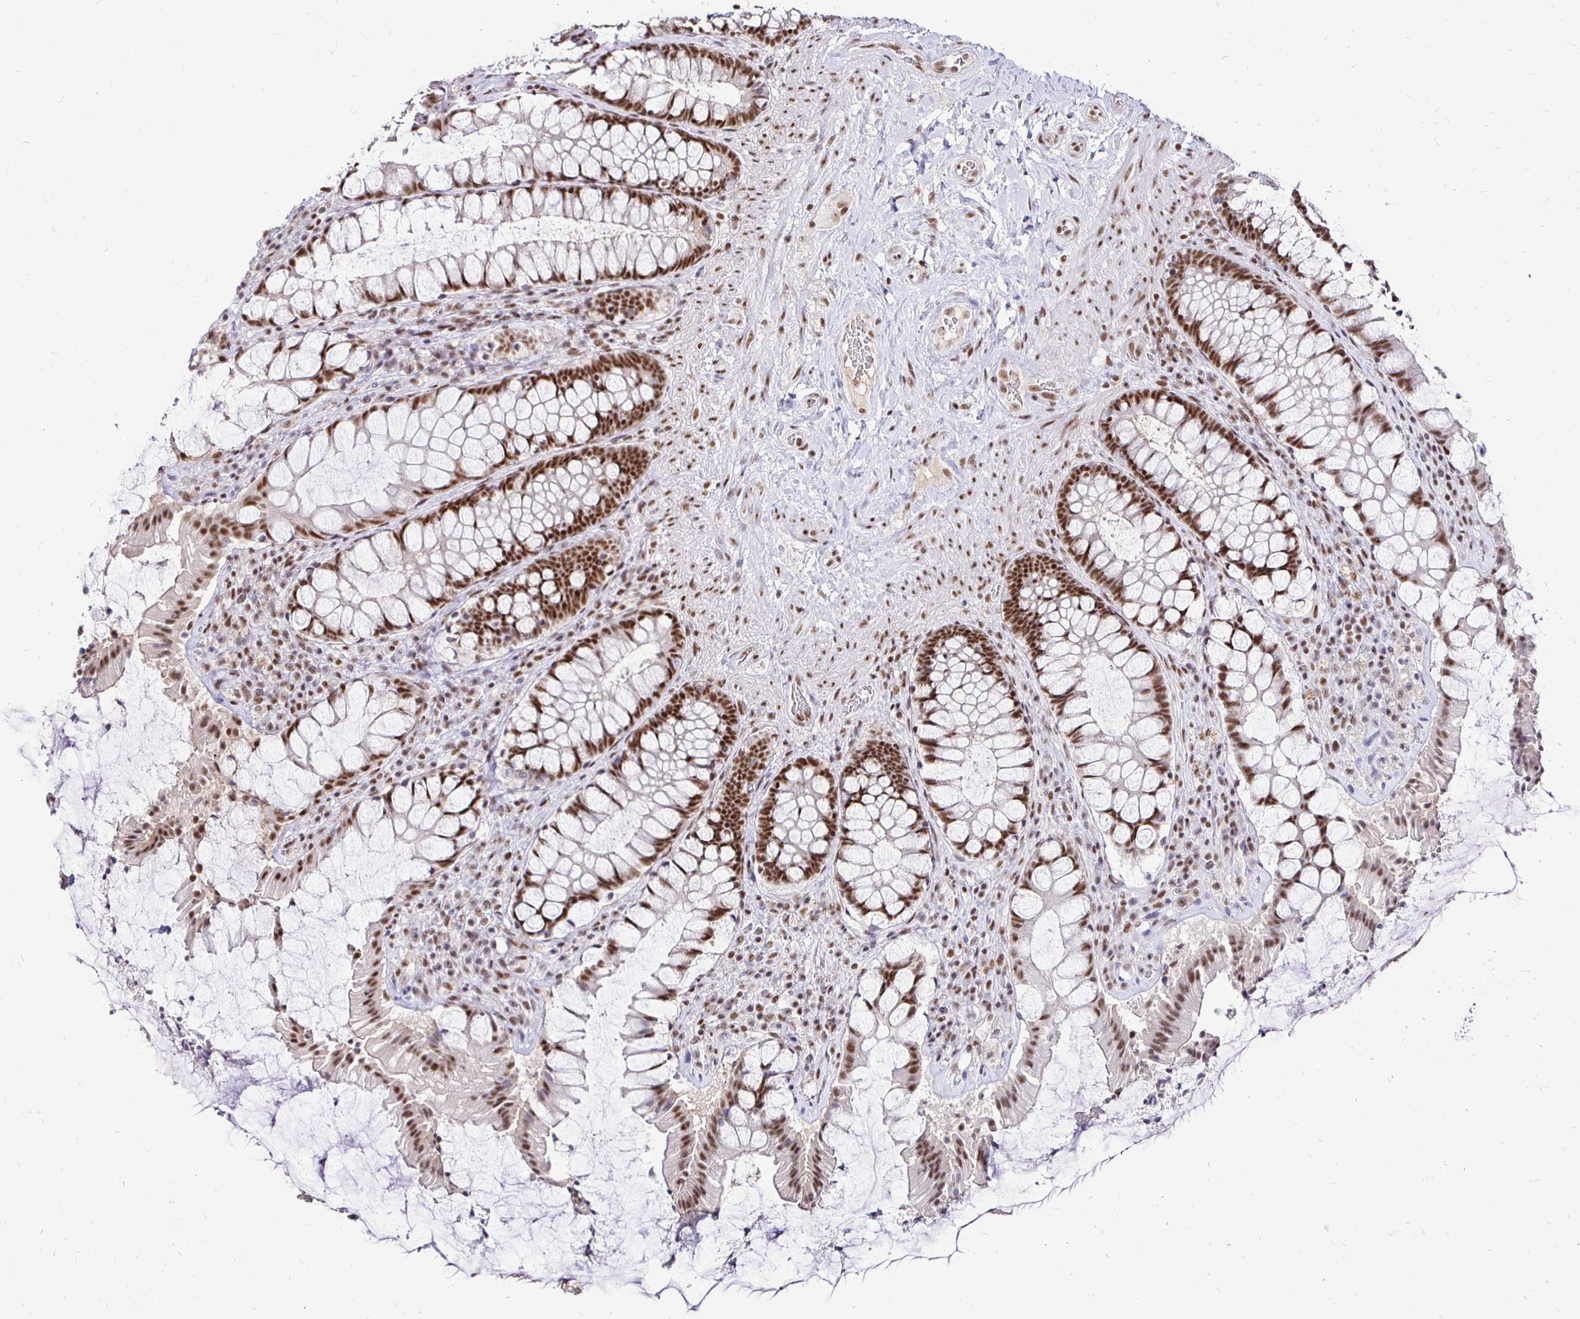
{"staining": {"intensity": "moderate", "quantity": ">75%", "location": "nuclear"}, "tissue": "rectum", "cell_type": "Glandular cells", "image_type": "normal", "snomed": [{"axis": "morphology", "description": "Normal tissue, NOS"}, {"axis": "topography", "description": "Rectum"}], "caption": "This image reveals IHC staining of unremarkable rectum, with medium moderate nuclear expression in approximately >75% of glandular cells.", "gene": "SIN3A", "patient": {"sex": "female", "age": 58}}